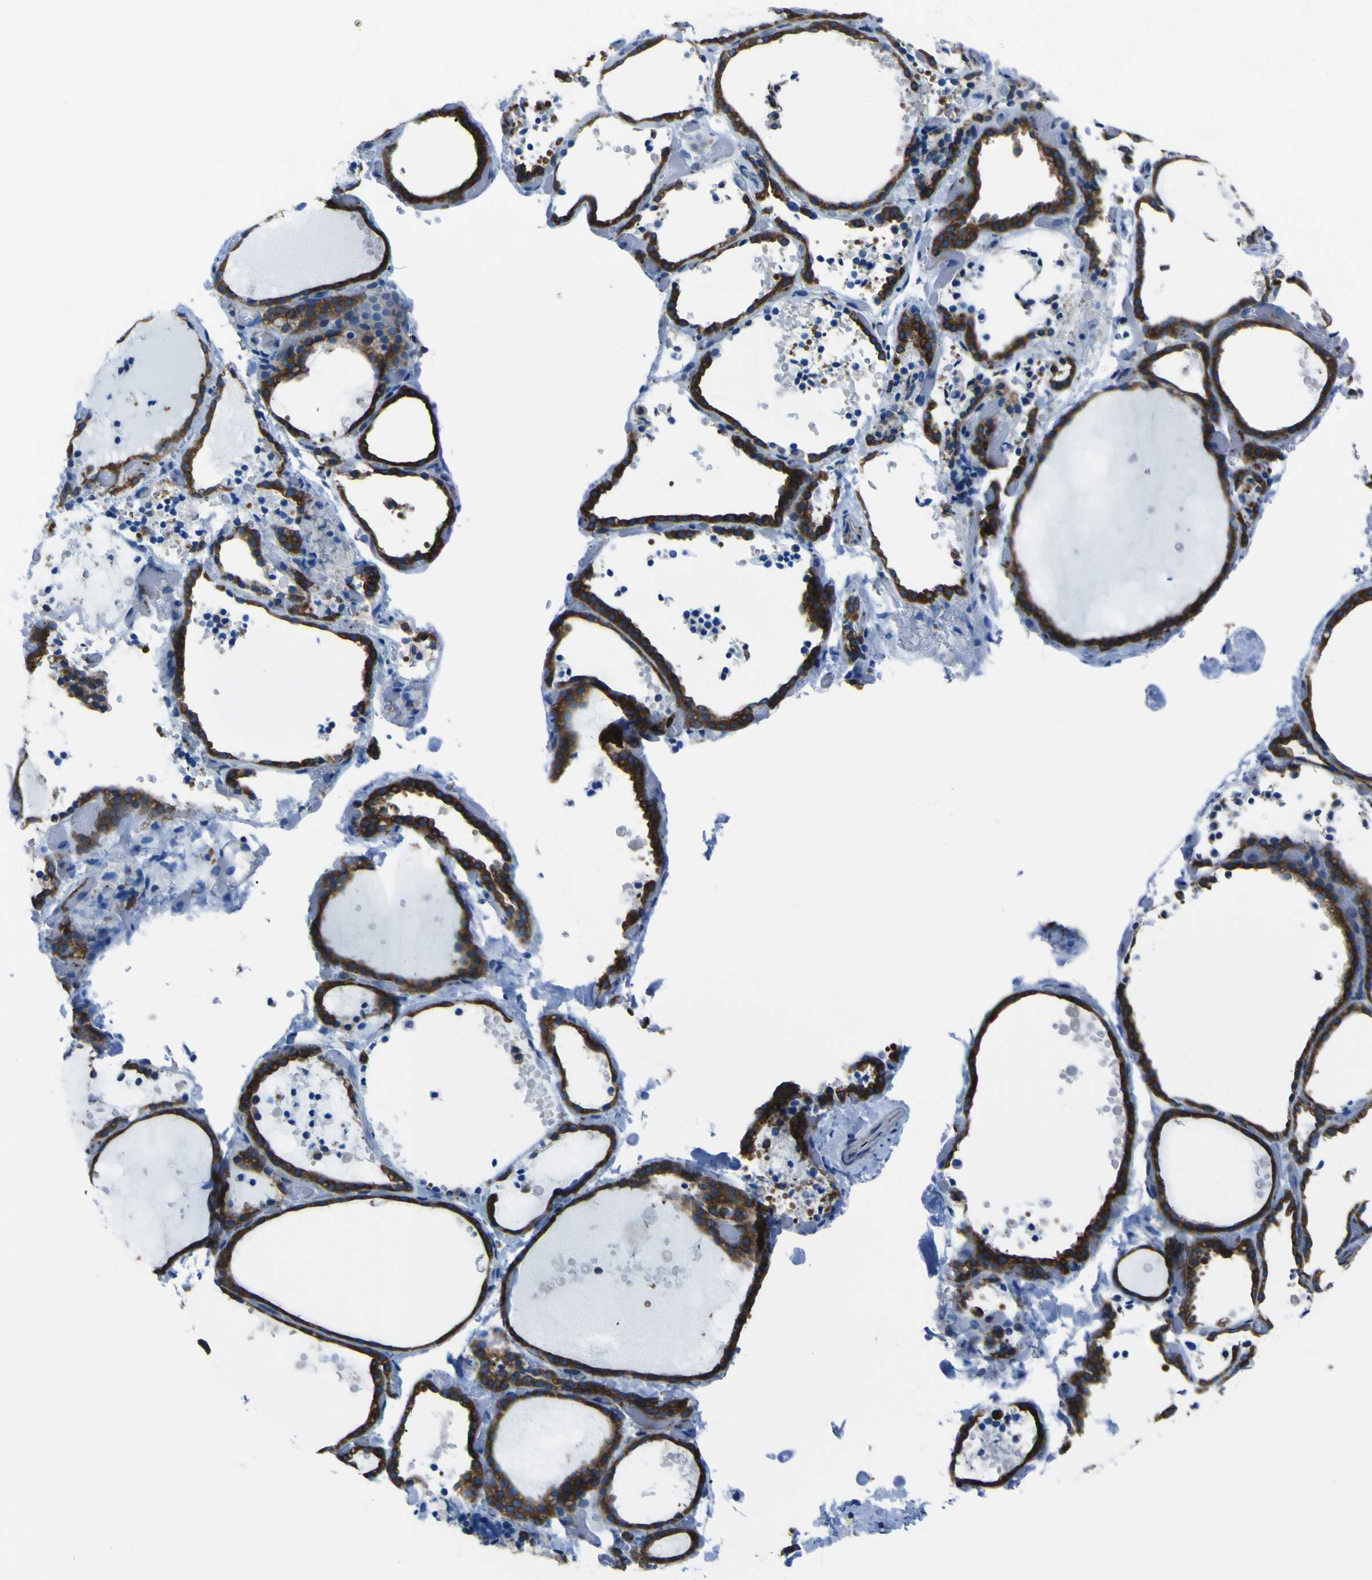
{"staining": {"intensity": "strong", "quantity": "25%-75%", "location": "cytoplasmic/membranous"}, "tissue": "thyroid gland", "cell_type": "Glandular cells", "image_type": "normal", "snomed": [{"axis": "morphology", "description": "Normal tissue, NOS"}, {"axis": "topography", "description": "Thyroid gland"}], "caption": "About 25%-75% of glandular cells in normal human thyroid gland reveal strong cytoplasmic/membranous protein positivity as visualized by brown immunohistochemical staining.", "gene": "STIM1", "patient": {"sex": "female", "age": 44}}